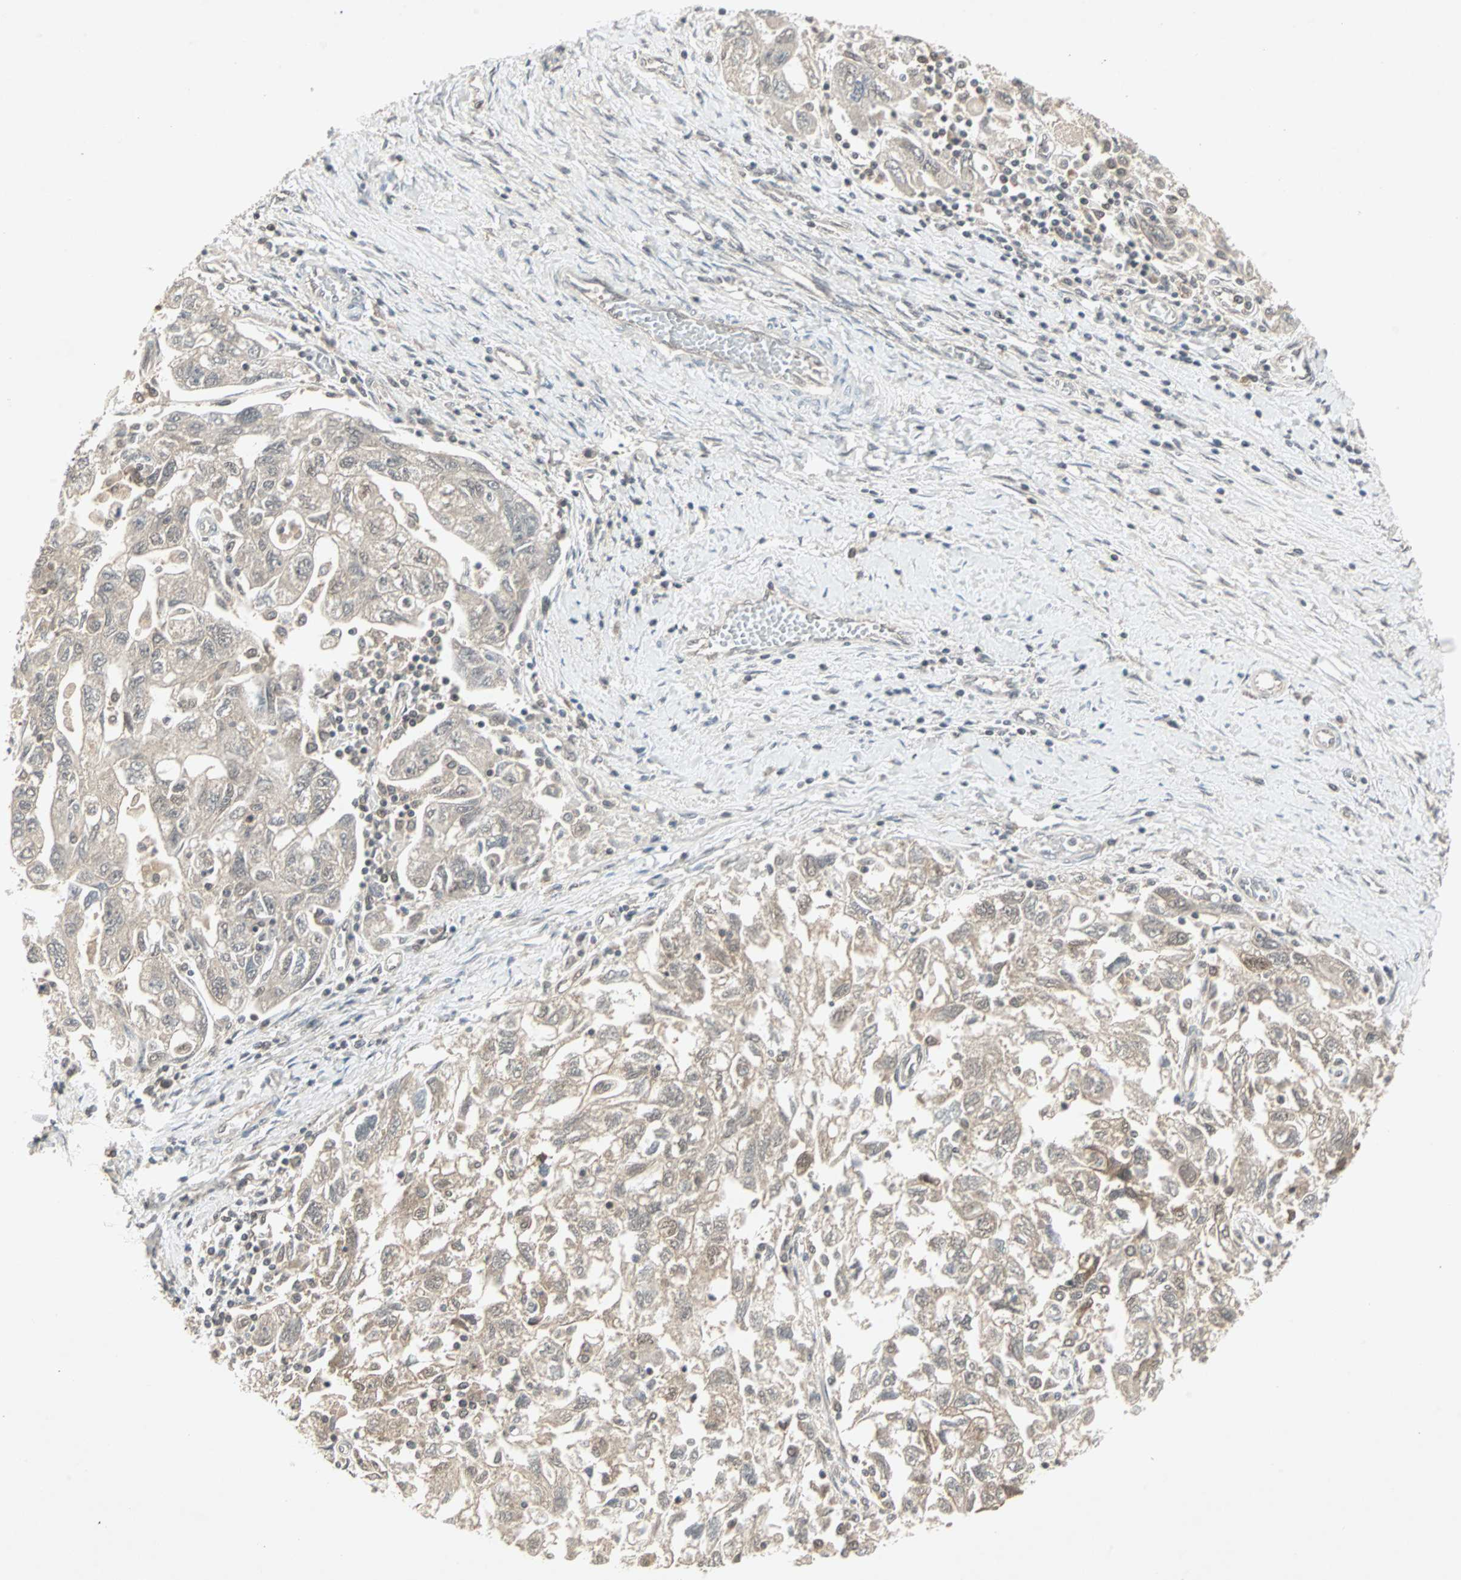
{"staining": {"intensity": "weak", "quantity": "25%-75%", "location": "cytoplasmic/membranous"}, "tissue": "ovarian cancer", "cell_type": "Tumor cells", "image_type": "cancer", "snomed": [{"axis": "morphology", "description": "Carcinoma, NOS"}, {"axis": "morphology", "description": "Cystadenocarcinoma, serous, NOS"}, {"axis": "topography", "description": "Ovary"}], "caption": "Protein expression analysis of ovarian carcinoma reveals weak cytoplasmic/membranous positivity in approximately 25%-75% of tumor cells.", "gene": "PTPA", "patient": {"sex": "female", "age": 69}}